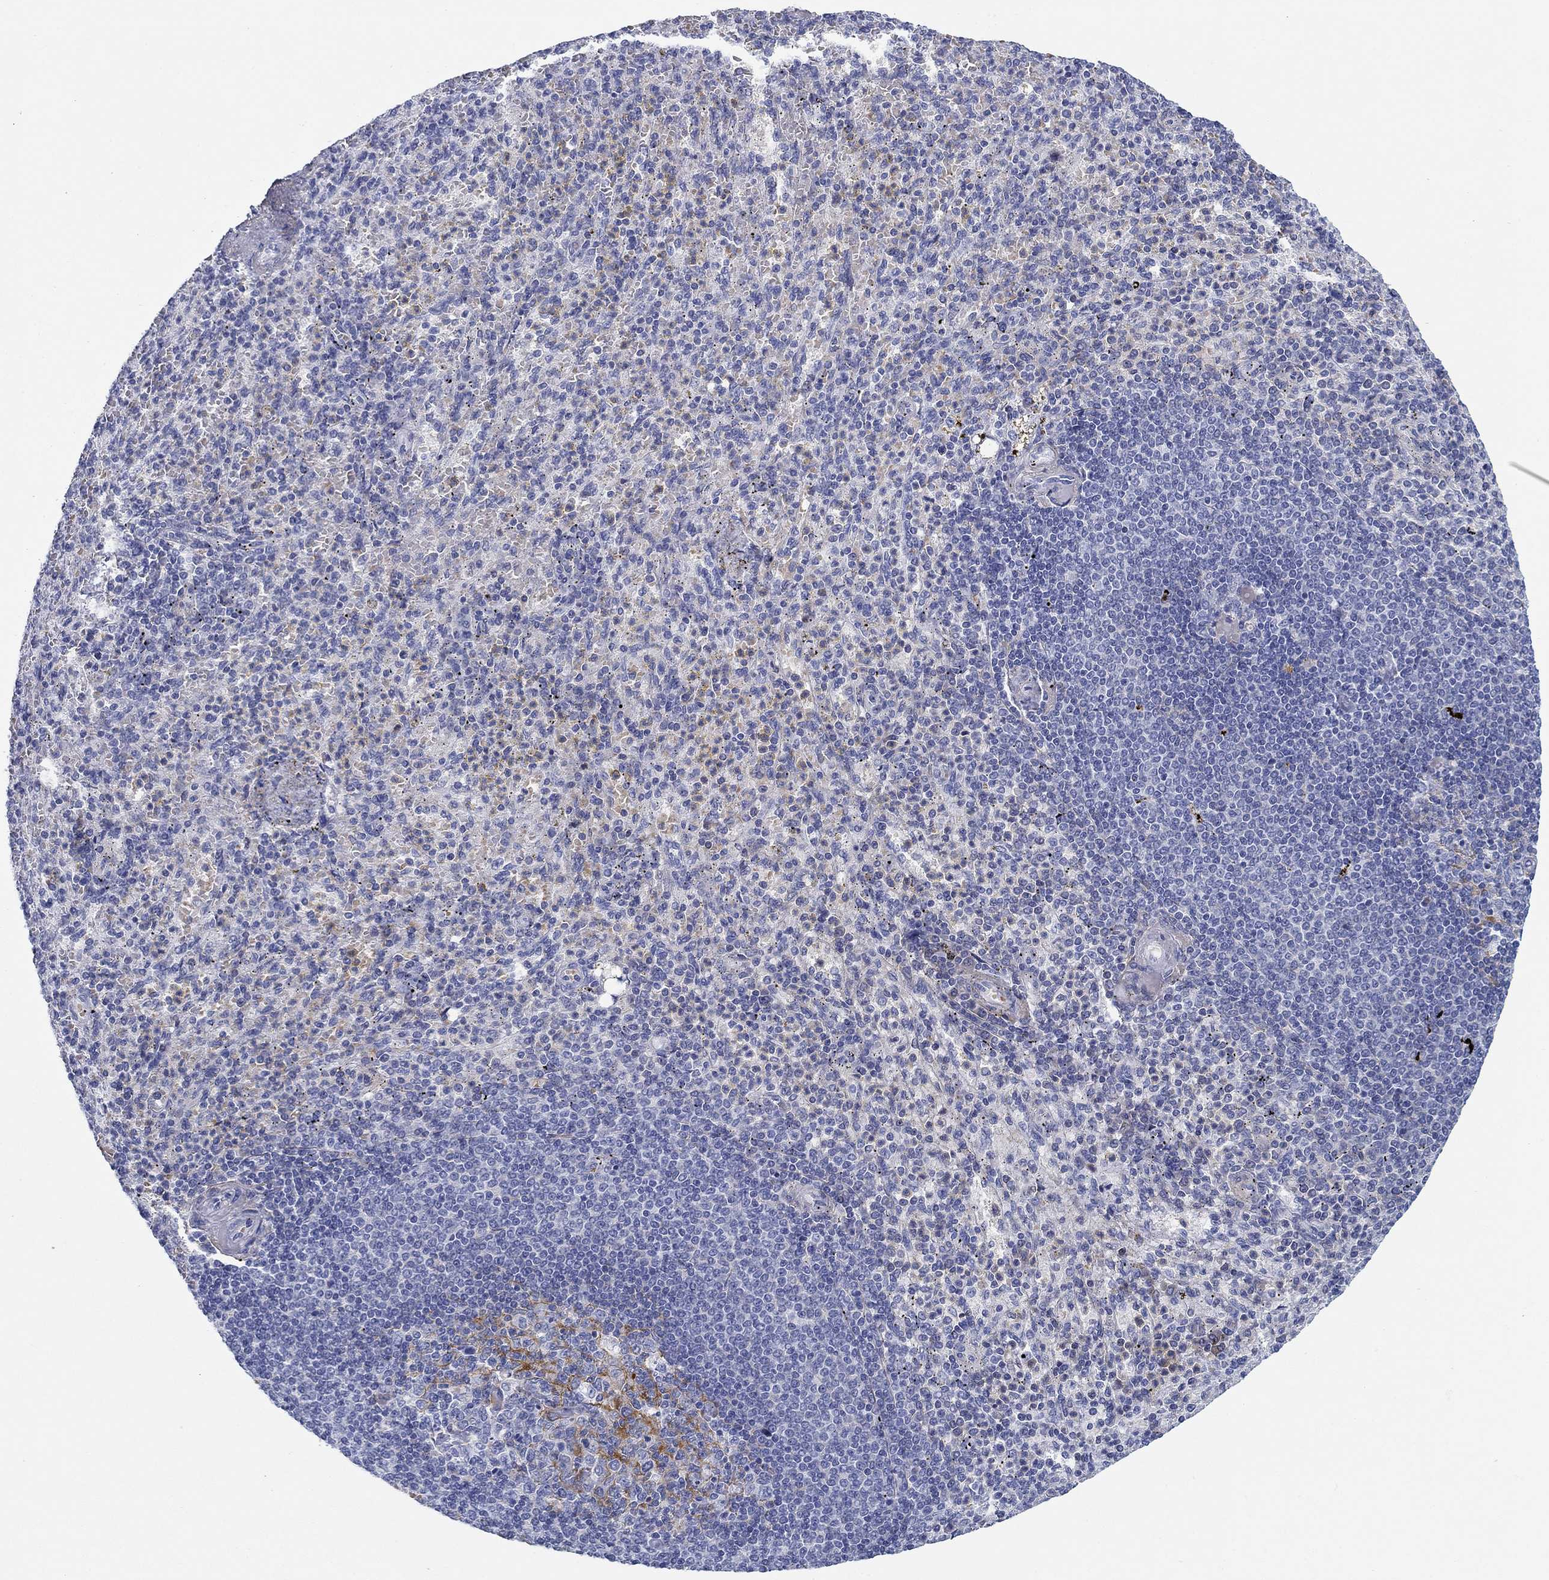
{"staining": {"intensity": "weak", "quantity": "<25%", "location": "cytoplasmic/membranous"}, "tissue": "spleen", "cell_type": "Cells in red pulp", "image_type": "normal", "snomed": [{"axis": "morphology", "description": "Normal tissue, NOS"}, {"axis": "topography", "description": "Spleen"}], "caption": "The histopathology image exhibits no significant positivity in cells in red pulp of spleen.", "gene": "GPC1", "patient": {"sex": "female", "age": 74}}